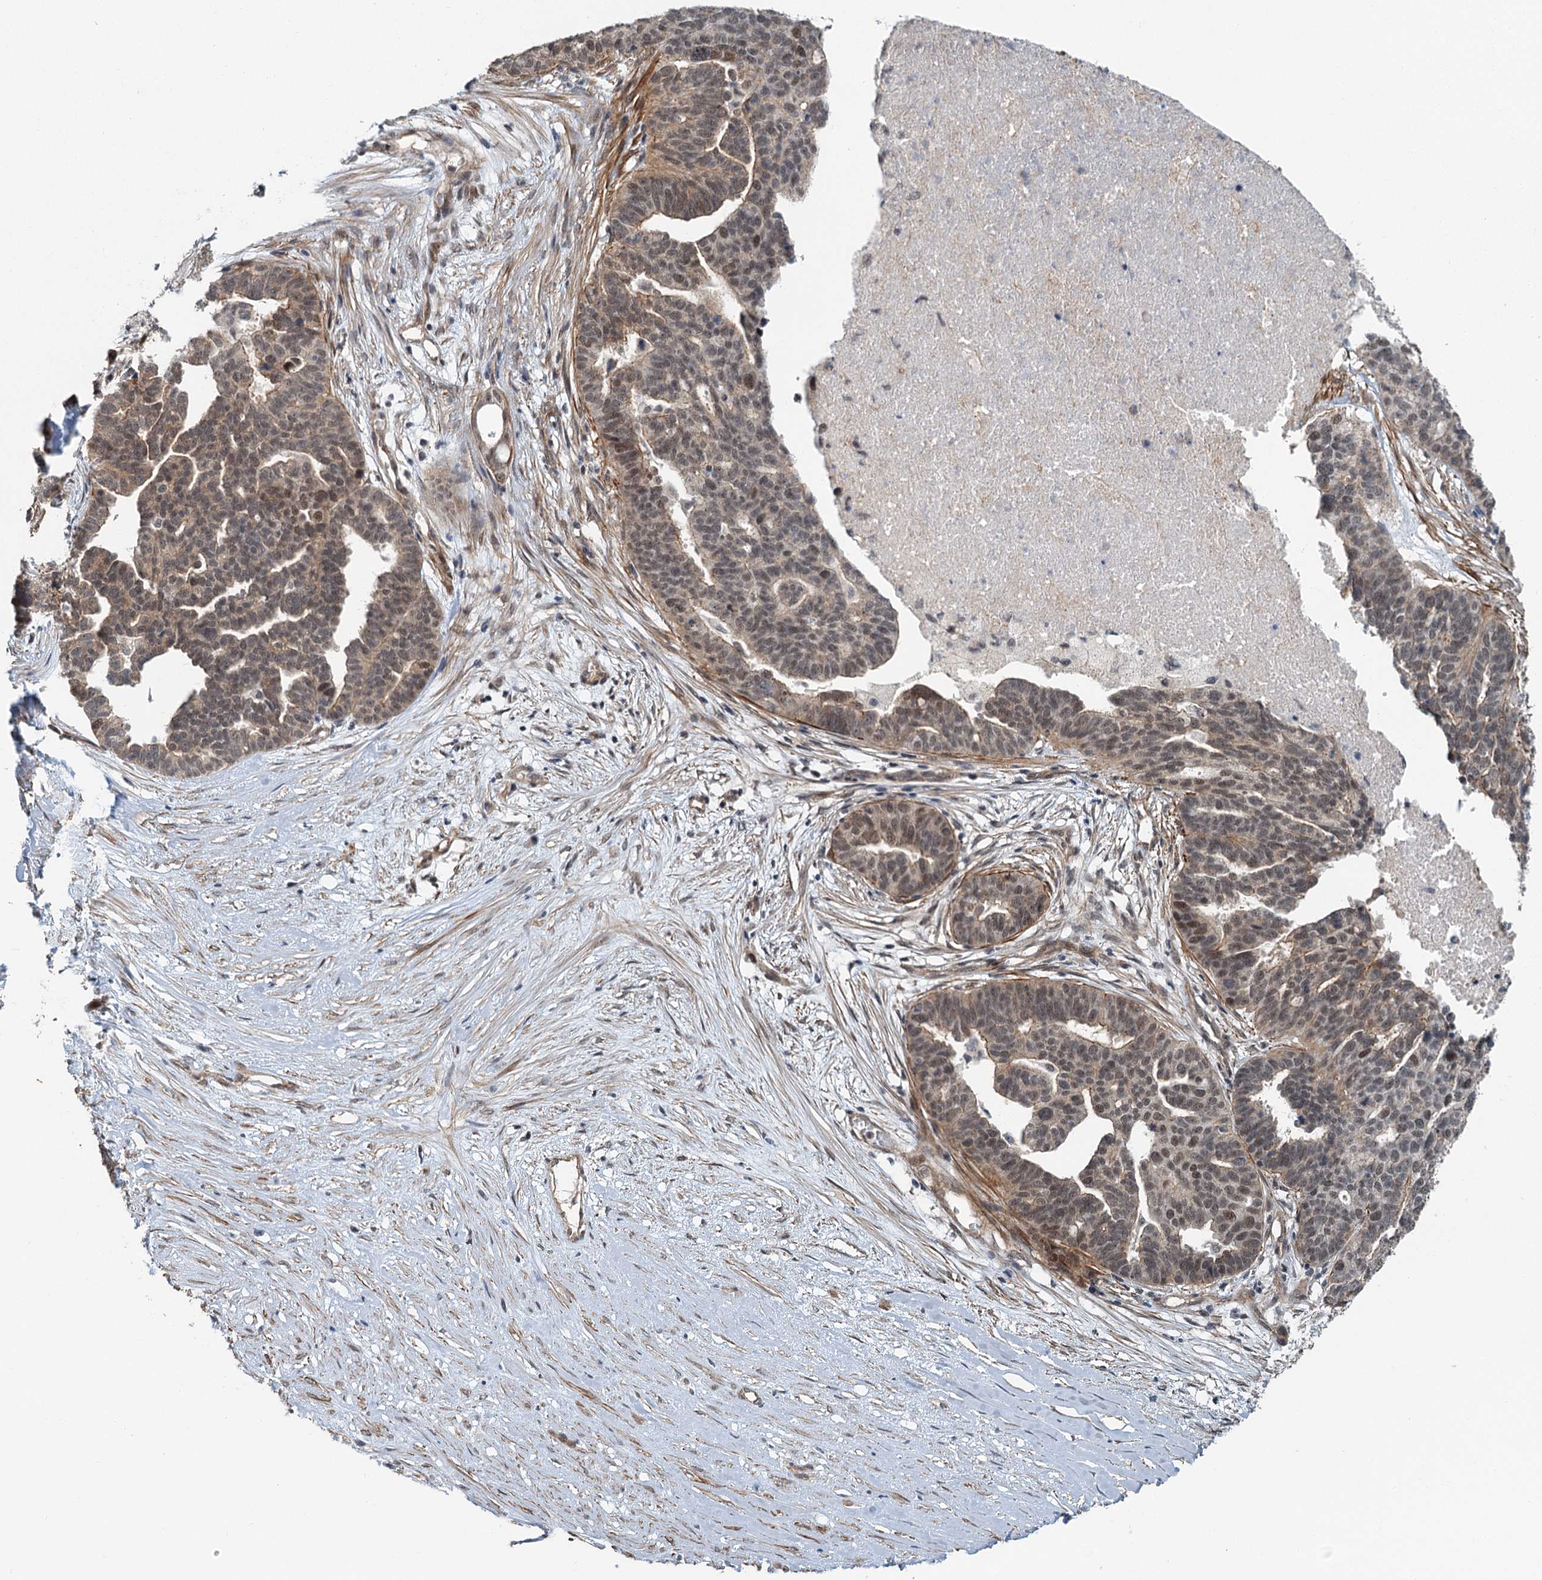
{"staining": {"intensity": "moderate", "quantity": ">75%", "location": "nuclear"}, "tissue": "ovarian cancer", "cell_type": "Tumor cells", "image_type": "cancer", "snomed": [{"axis": "morphology", "description": "Cystadenocarcinoma, serous, NOS"}, {"axis": "topography", "description": "Ovary"}], "caption": "Moderate nuclear positivity is seen in approximately >75% of tumor cells in serous cystadenocarcinoma (ovarian).", "gene": "TAS2R42", "patient": {"sex": "female", "age": 59}}